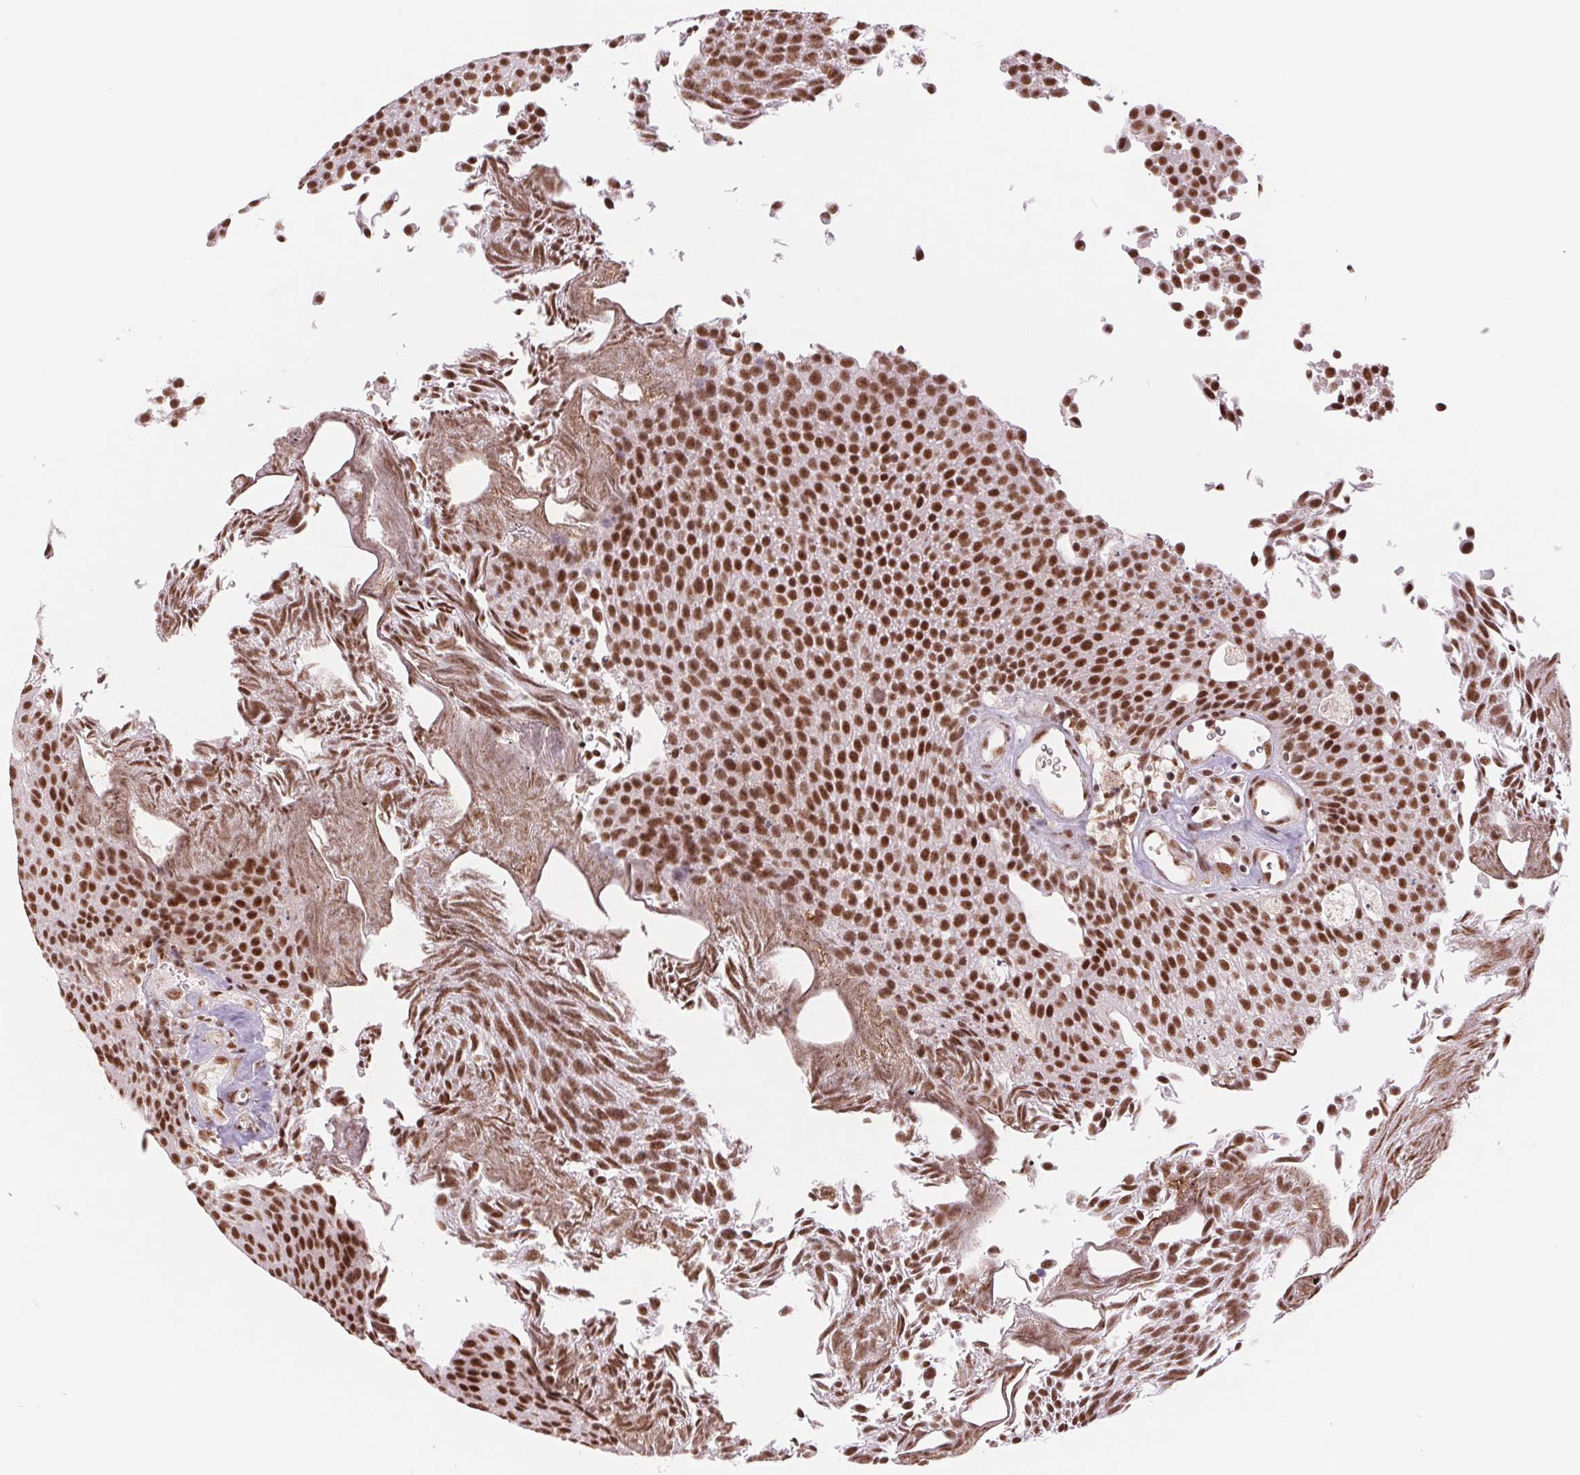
{"staining": {"intensity": "strong", "quantity": ">75%", "location": "nuclear"}, "tissue": "urothelial cancer", "cell_type": "Tumor cells", "image_type": "cancer", "snomed": [{"axis": "morphology", "description": "Urothelial carcinoma, Low grade"}, {"axis": "topography", "description": "Urinary bladder"}], "caption": "Immunohistochemistry (IHC) staining of urothelial cancer, which shows high levels of strong nuclear staining in approximately >75% of tumor cells indicating strong nuclear protein staining. The staining was performed using DAB (3,3'-diaminobenzidine) (brown) for protein detection and nuclei were counterstained in hematoxylin (blue).", "gene": "SREK1", "patient": {"sex": "female", "age": 79}}